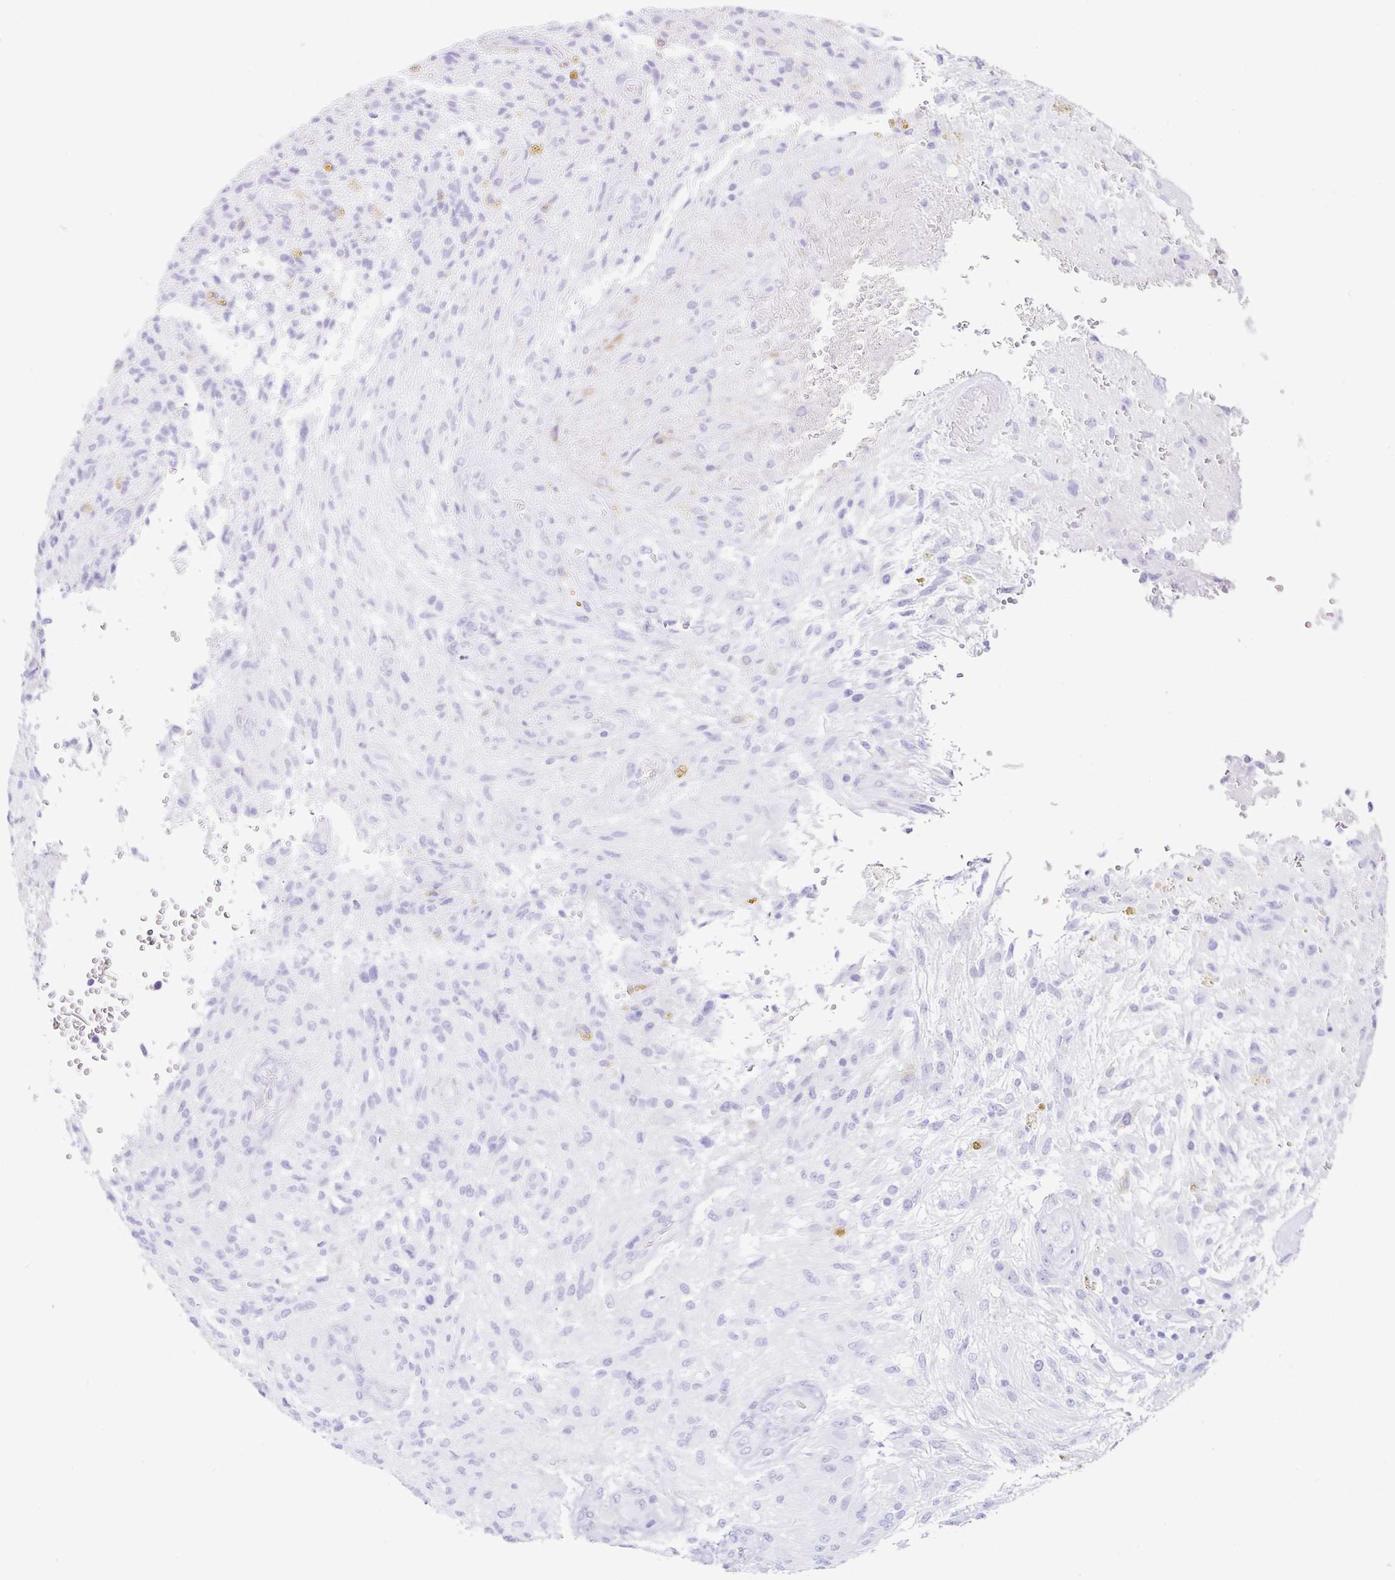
{"staining": {"intensity": "negative", "quantity": "none", "location": "none"}, "tissue": "glioma", "cell_type": "Tumor cells", "image_type": "cancer", "snomed": [{"axis": "morphology", "description": "Glioma, malignant, High grade"}, {"axis": "topography", "description": "Brain"}], "caption": "Immunohistochemical staining of high-grade glioma (malignant) exhibits no significant staining in tumor cells. Brightfield microscopy of immunohistochemistry stained with DAB (brown) and hematoxylin (blue), captured at high magnification.", "gene": "CLDND2", "patient": {"sex": "male", "age": 56}}